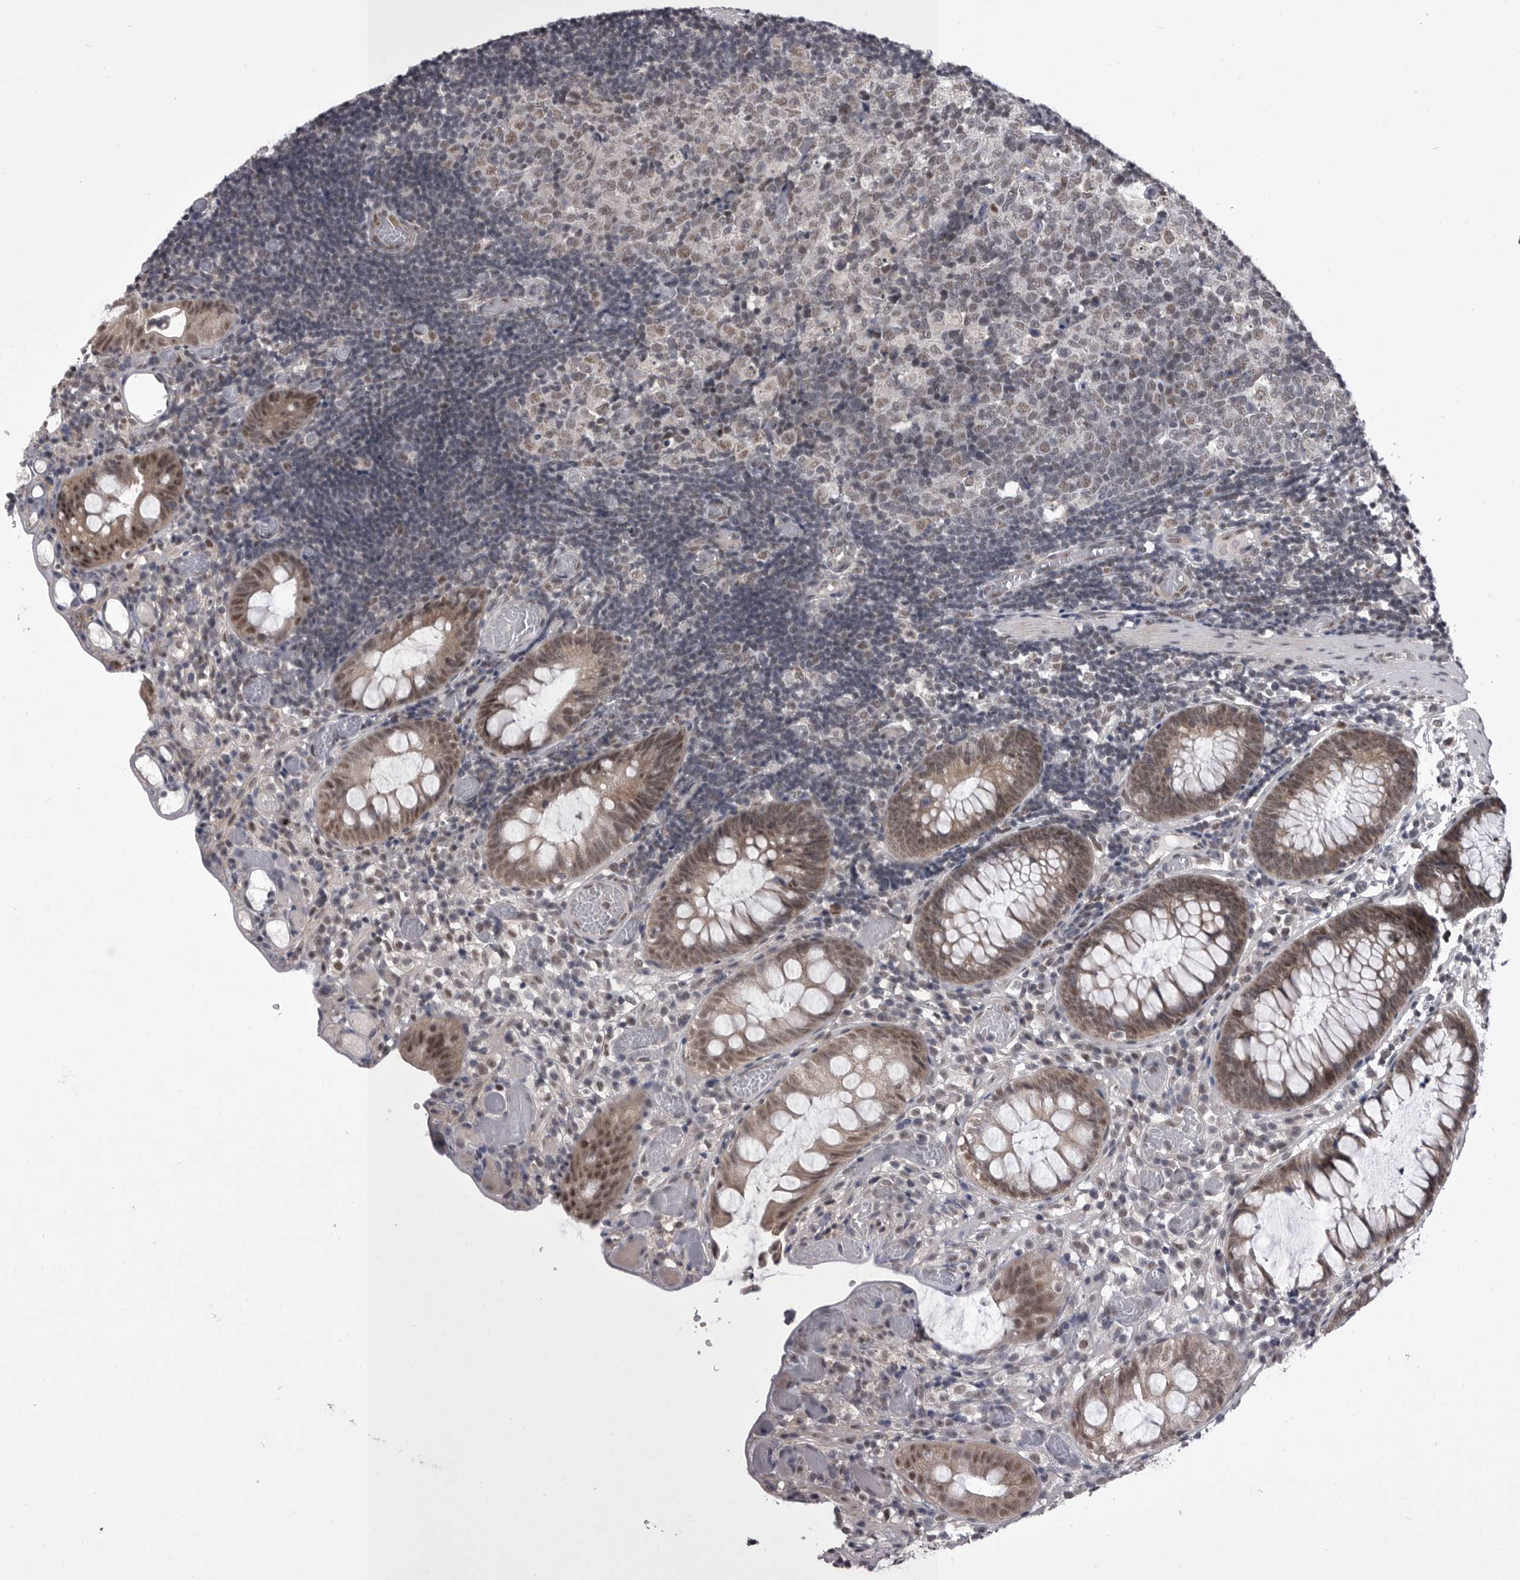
{"staining": {"intensity": "weak", "quantity": ">75%", "location": "nuclear"}, "tissue": "colon", "cell_type": "Endothelial cells", "image_type": "normal", "snomed": [{"axis": "morphology", "description": "Normal tissue, NOS"}, {"axis": "topography", "description": "Colon"}], "caption": "Protein expression by IHC reveals weak nuclear staining in about >75% of endothelial cells in unremarkable colon. The protein is stained brown, and the nuclei are stained in blue (DAB IHC with brightfield microscopy, high magnification).", "gene": "PRPF3", "patient": {"sex": "male", "age": 14}}